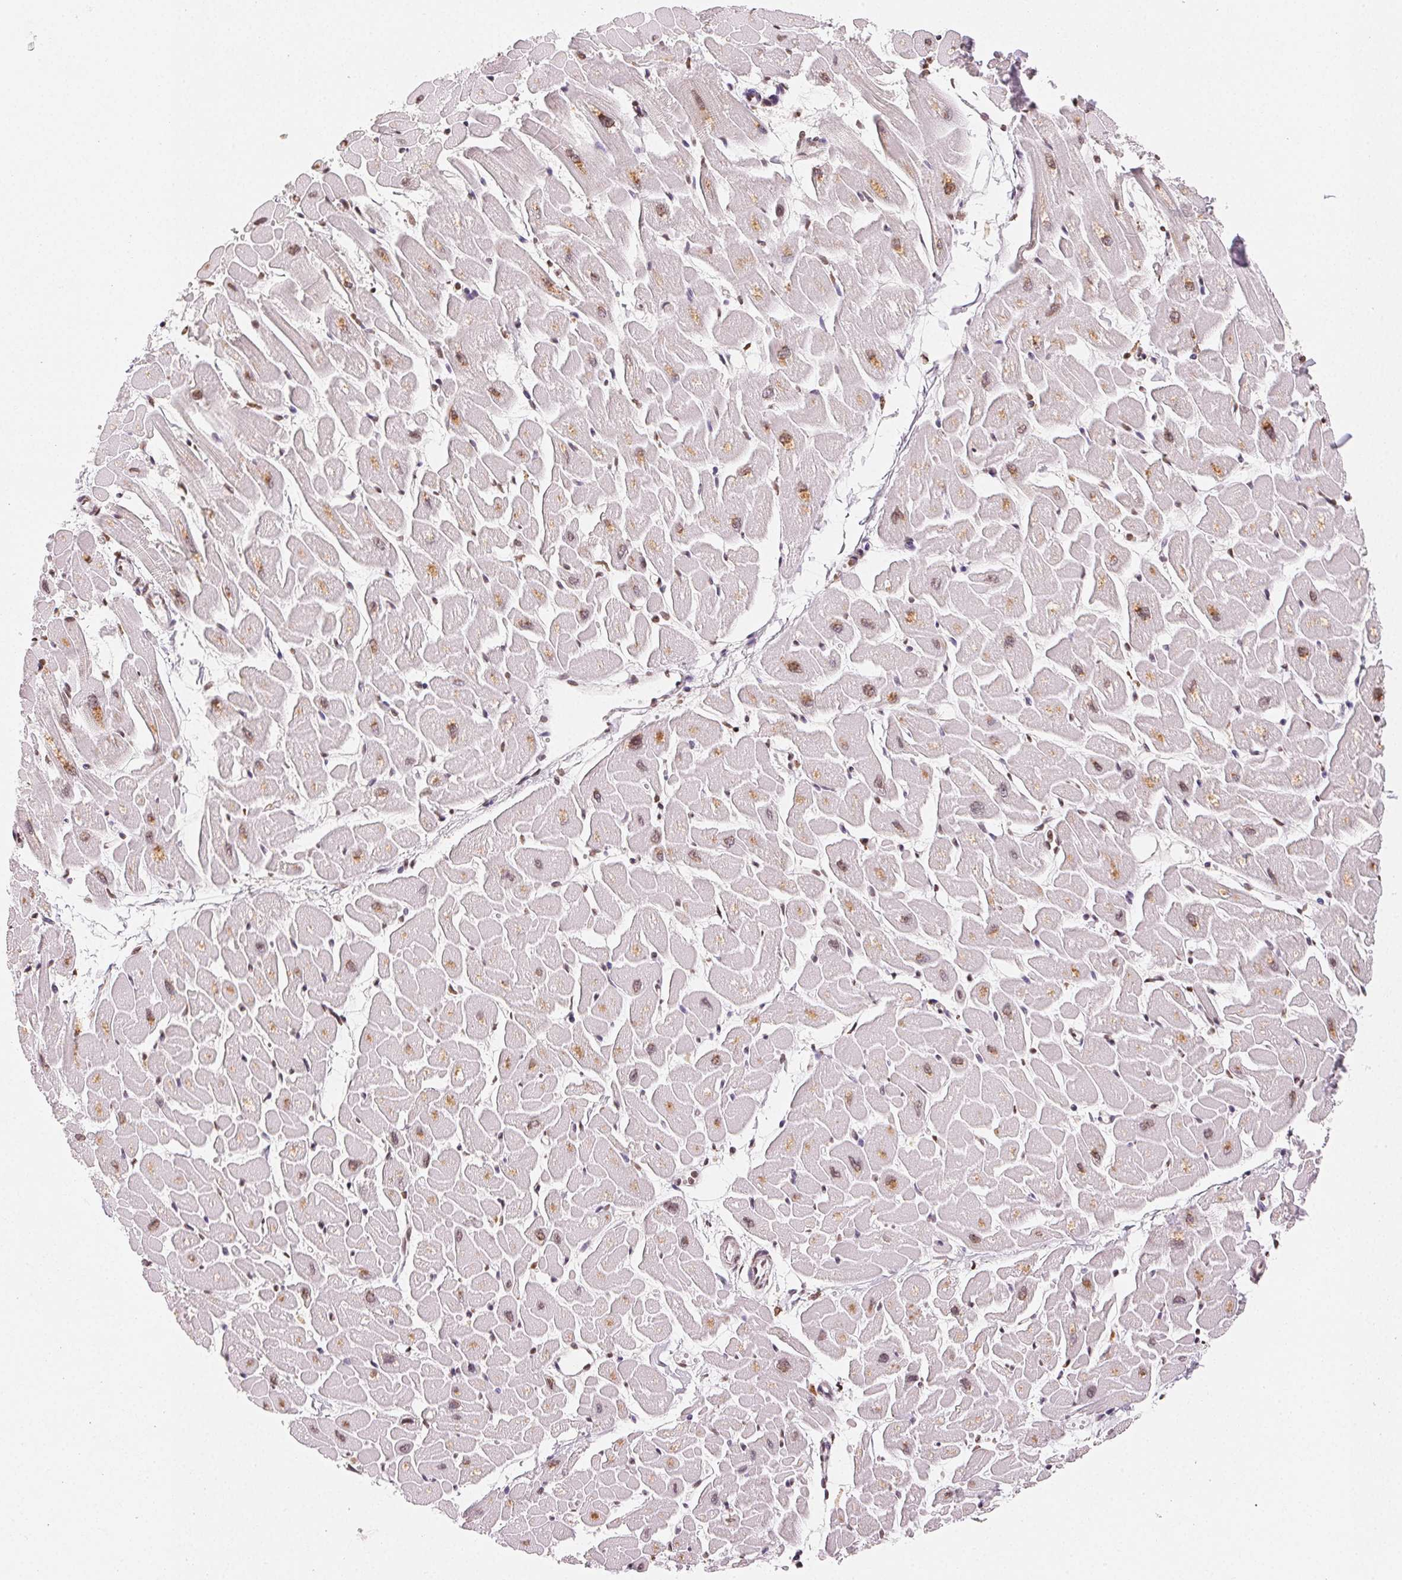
{"staining": {"intensity": "moderate", "quantity": "25%-75%", "location": "cytoplasmic/membranous,nuclear"}, "tissue": "heart muscle", "cell_type": "Cardiomyocytes", "image_type": "normal", "snomed": [{"axis": "morphology", "description": "Normal tissue, NOS"}, {"axis": "topography", "description": "Heart"}], "caption": "Immunohistochemistry histopathology image of normal heart muscle stained for a protein (brown), which demonstrates medium levels of moderate cytoplasmic/membranous,nuclear positivity in approximately 25%-75% of cardiomyocytes.", "gene": "TBP", "patient": {"sex": "male", "age": 57}}